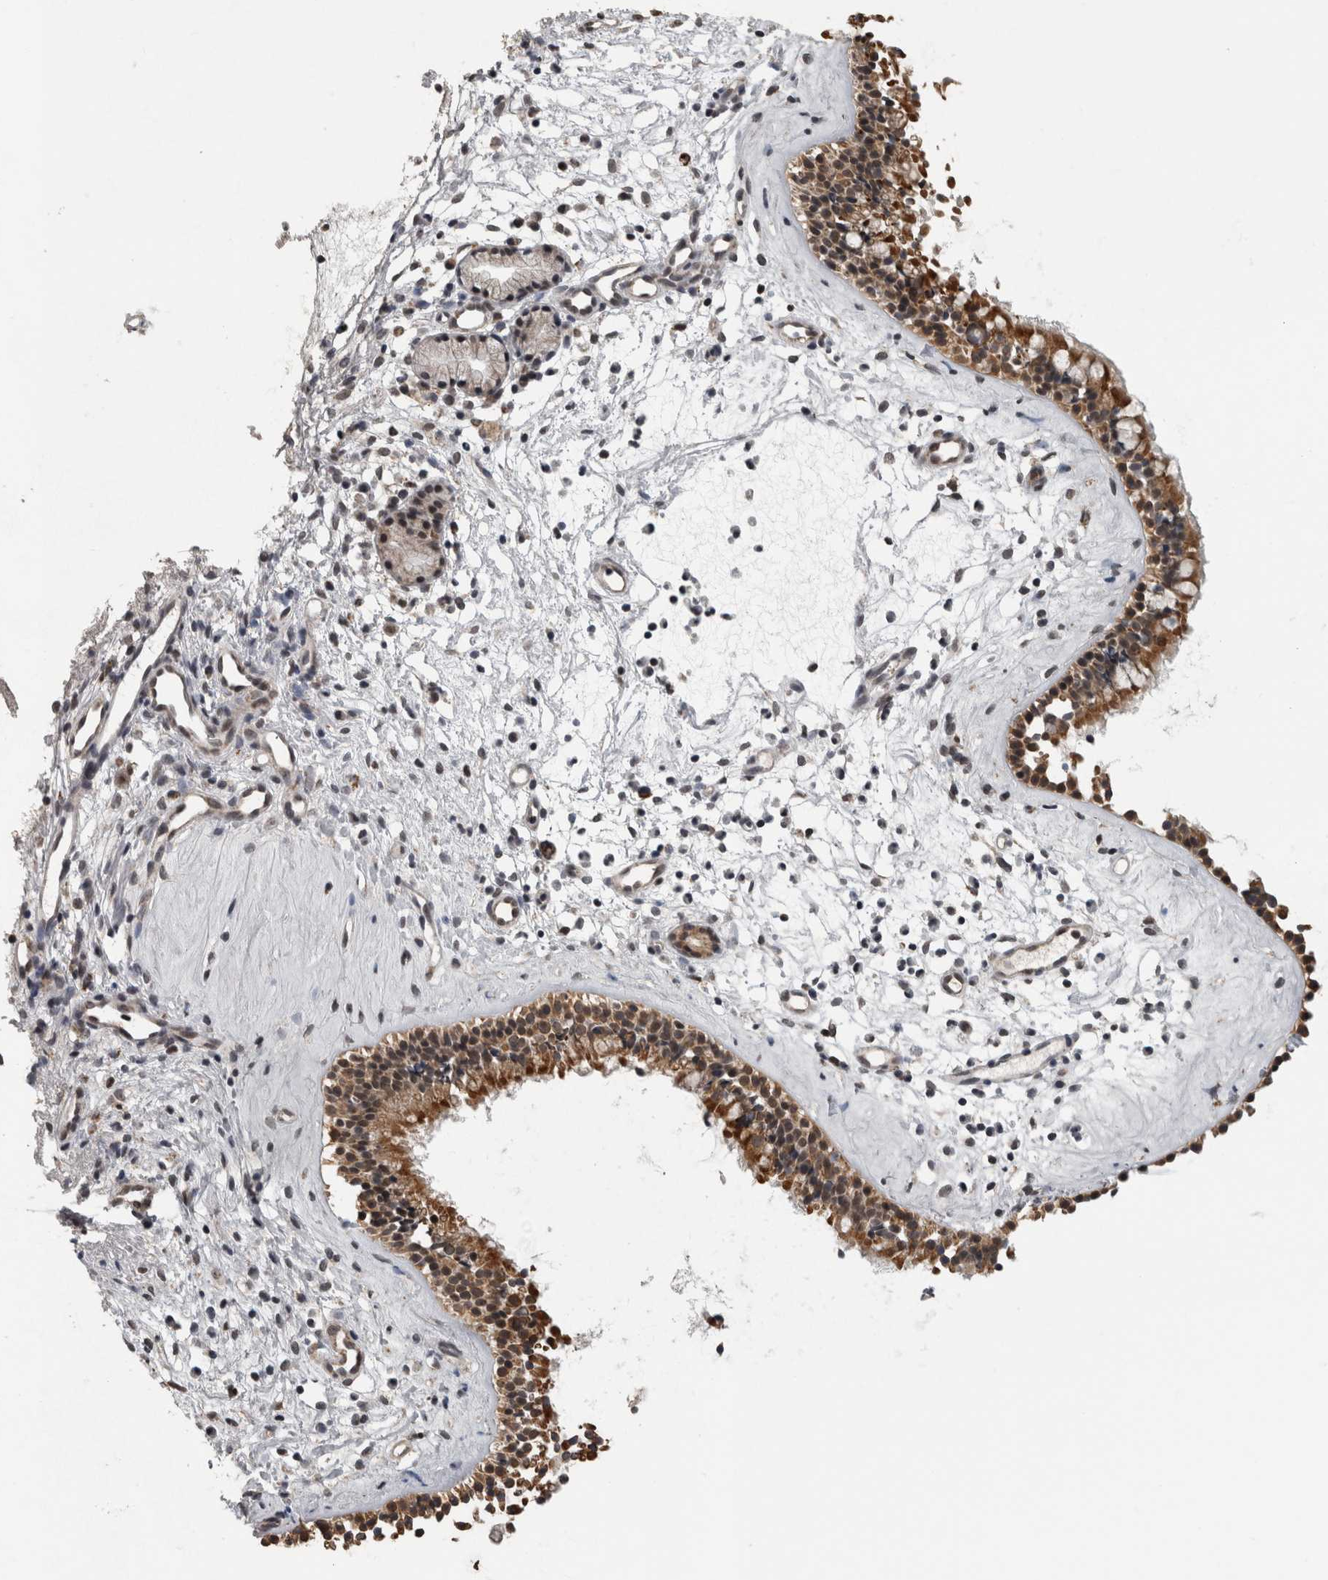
{"staining": {"intensity": "strong", "quantity": ">75%", "location": "cytoplasmic/membranous"}, "tissue": "nasopharynx", "cell_type": "Respiratory epithelial cells", "image_type": "normal", "snomed": [{"axis": "morphology", "description": "Normal tissue, NOS"}, {"axis": "topography", "description": "Nasopharynx"}], "caption": "The image reveals staining of unremarkable nasopharynx, revealing strong cytoplasmic/membranous protein staining (brown color) within respiratory epithelial cells. (DAB (3,3'-diaminobenzidine) = brown stain, brightfield microscopy at high magnification).", "gene": "OR2K2", "patient": {"sex": "female", "age": 42}}